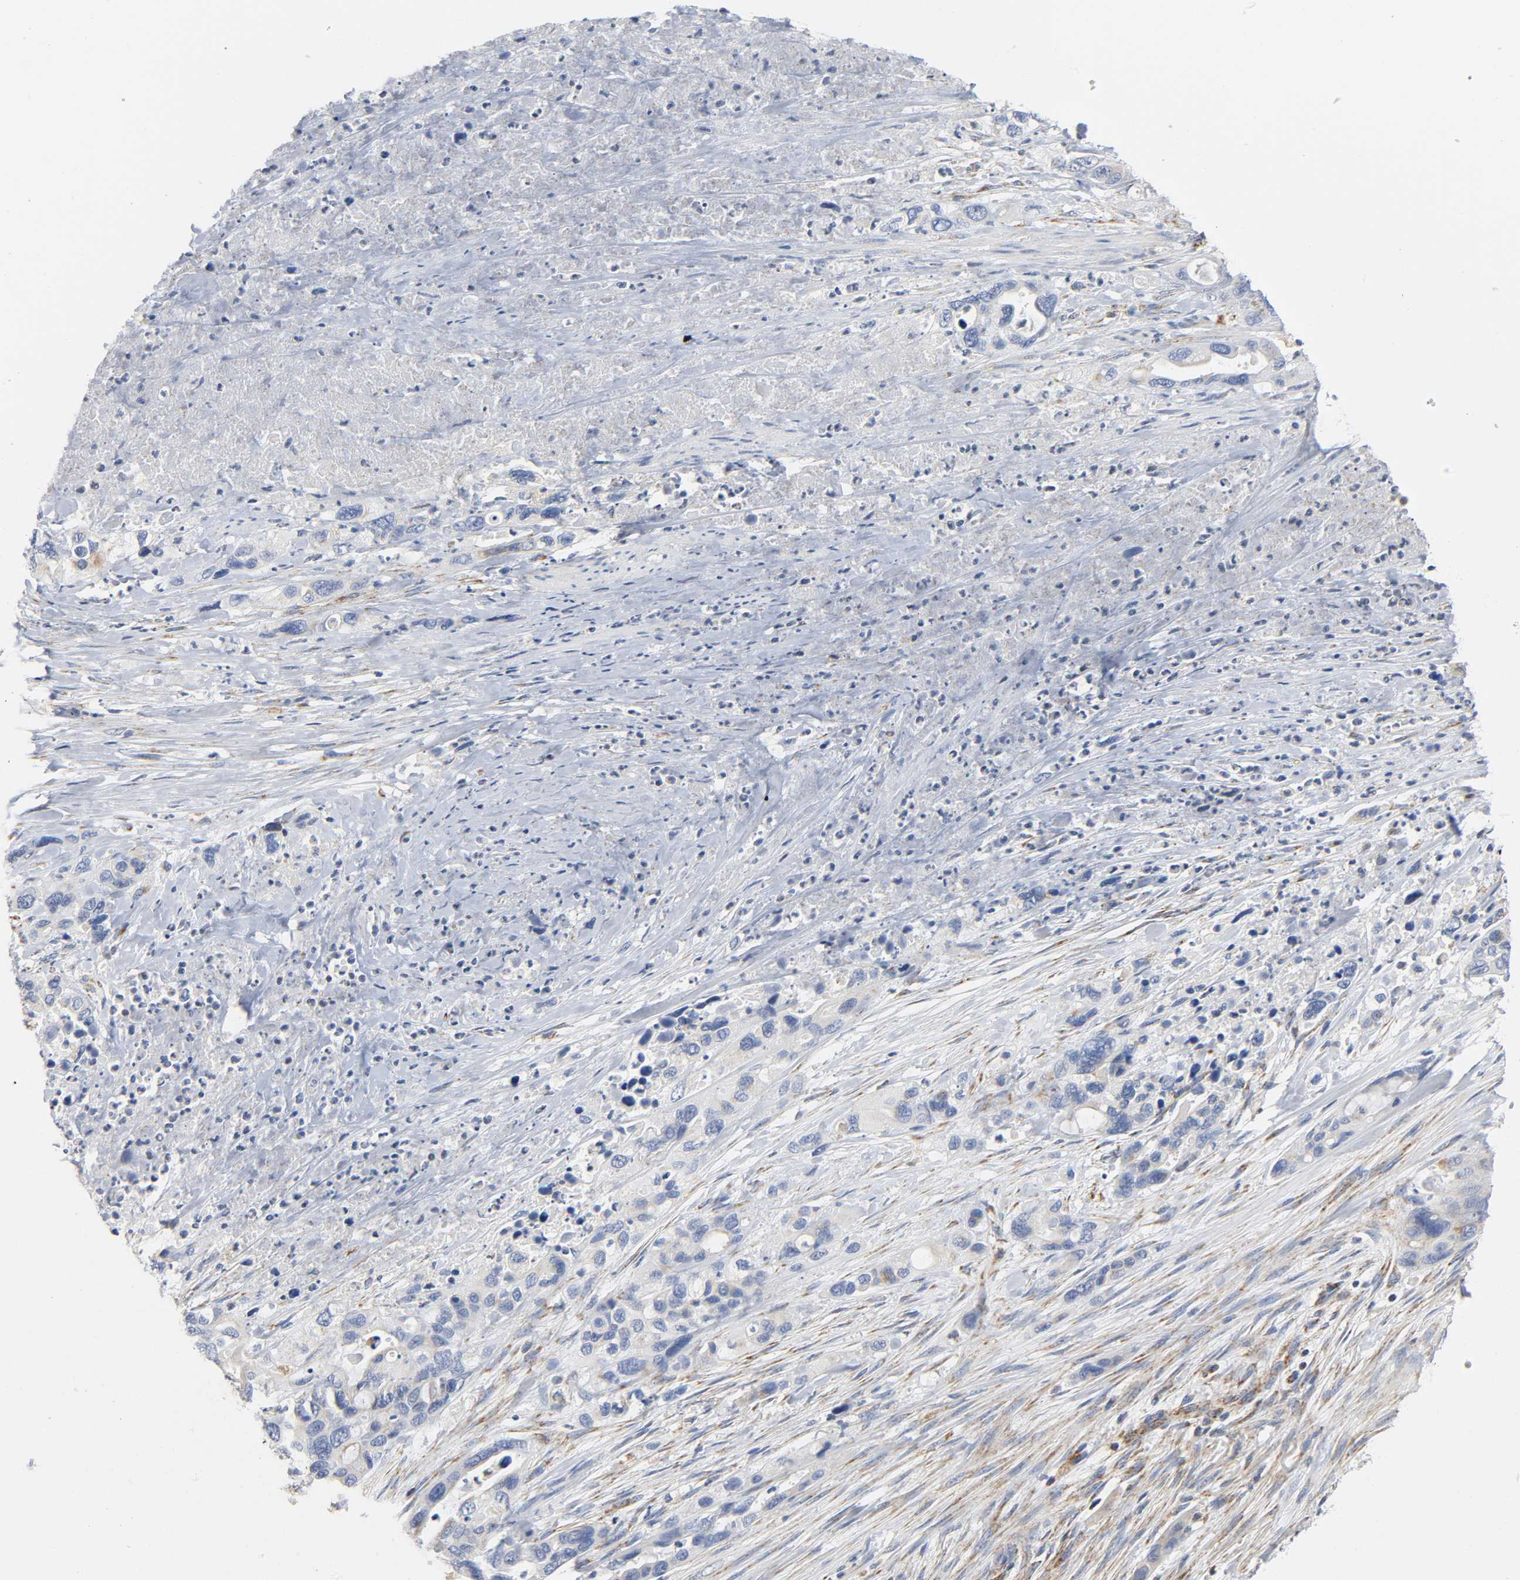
{"staining": {"intensity": "negative", "quantity": "none", "location": "none"}, "tissue": "pancreatic cancer", "cell_type": "Tumor cells", "image_type": "cancer", "snomed": [{"axis": "morphology", "description": "Adenocarcinoma, NOS"}, {"axis": "topography", "description": "Pancreas"}], "caption": "This is a micrograph of IHC staining of pancreatic cancer (adenocarcinoma), which shows no expression in tumor cells. (DAB IHC, high magnification).", "gene": "BAK1", "patient": {"sex": "female", "age": 60}}